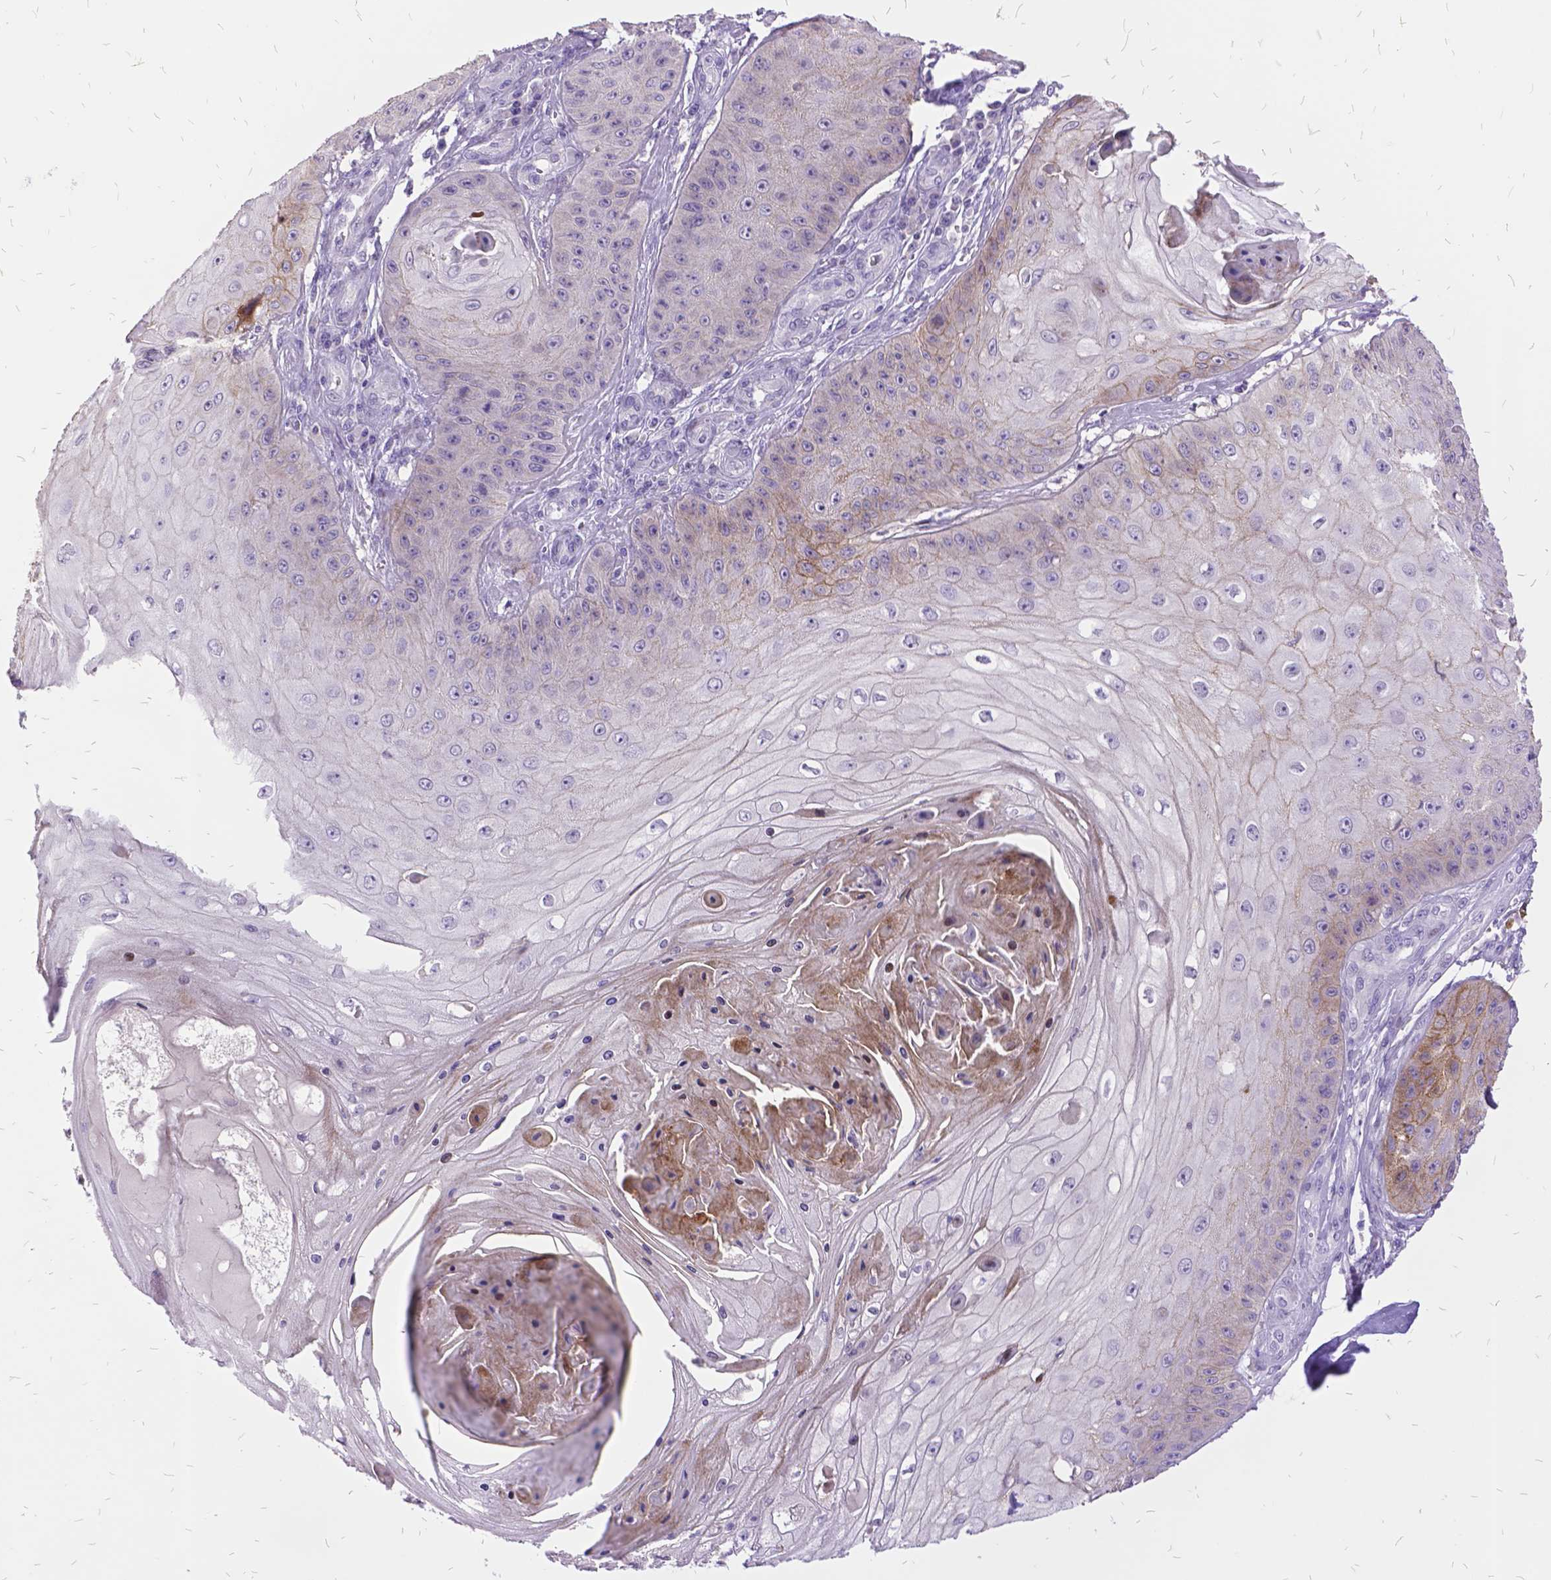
{"staining": {"intensity": "moderate", "quantity": "<25%", "location": "cytoplasmic/membranous"}, "tissue": "skin cancer", "cell_type": "Tumor cells", "image_type": "cancer", "snomed": [{"axis": "morphology", "description": "Squamous cell carcinoma, NOS"}, {"axis": "topography", "description": "Skin"}], "caption": "This histopathology image demonstrates immunohistochemistry (IHC) staining of skin cancer (squamous cell carcinoma), with low moderate cytoplasmic/membranous staining in approximately <25% of tumor cells.", "gene": "ITGB6", "patient": {"sex": "male", "age": 70}}